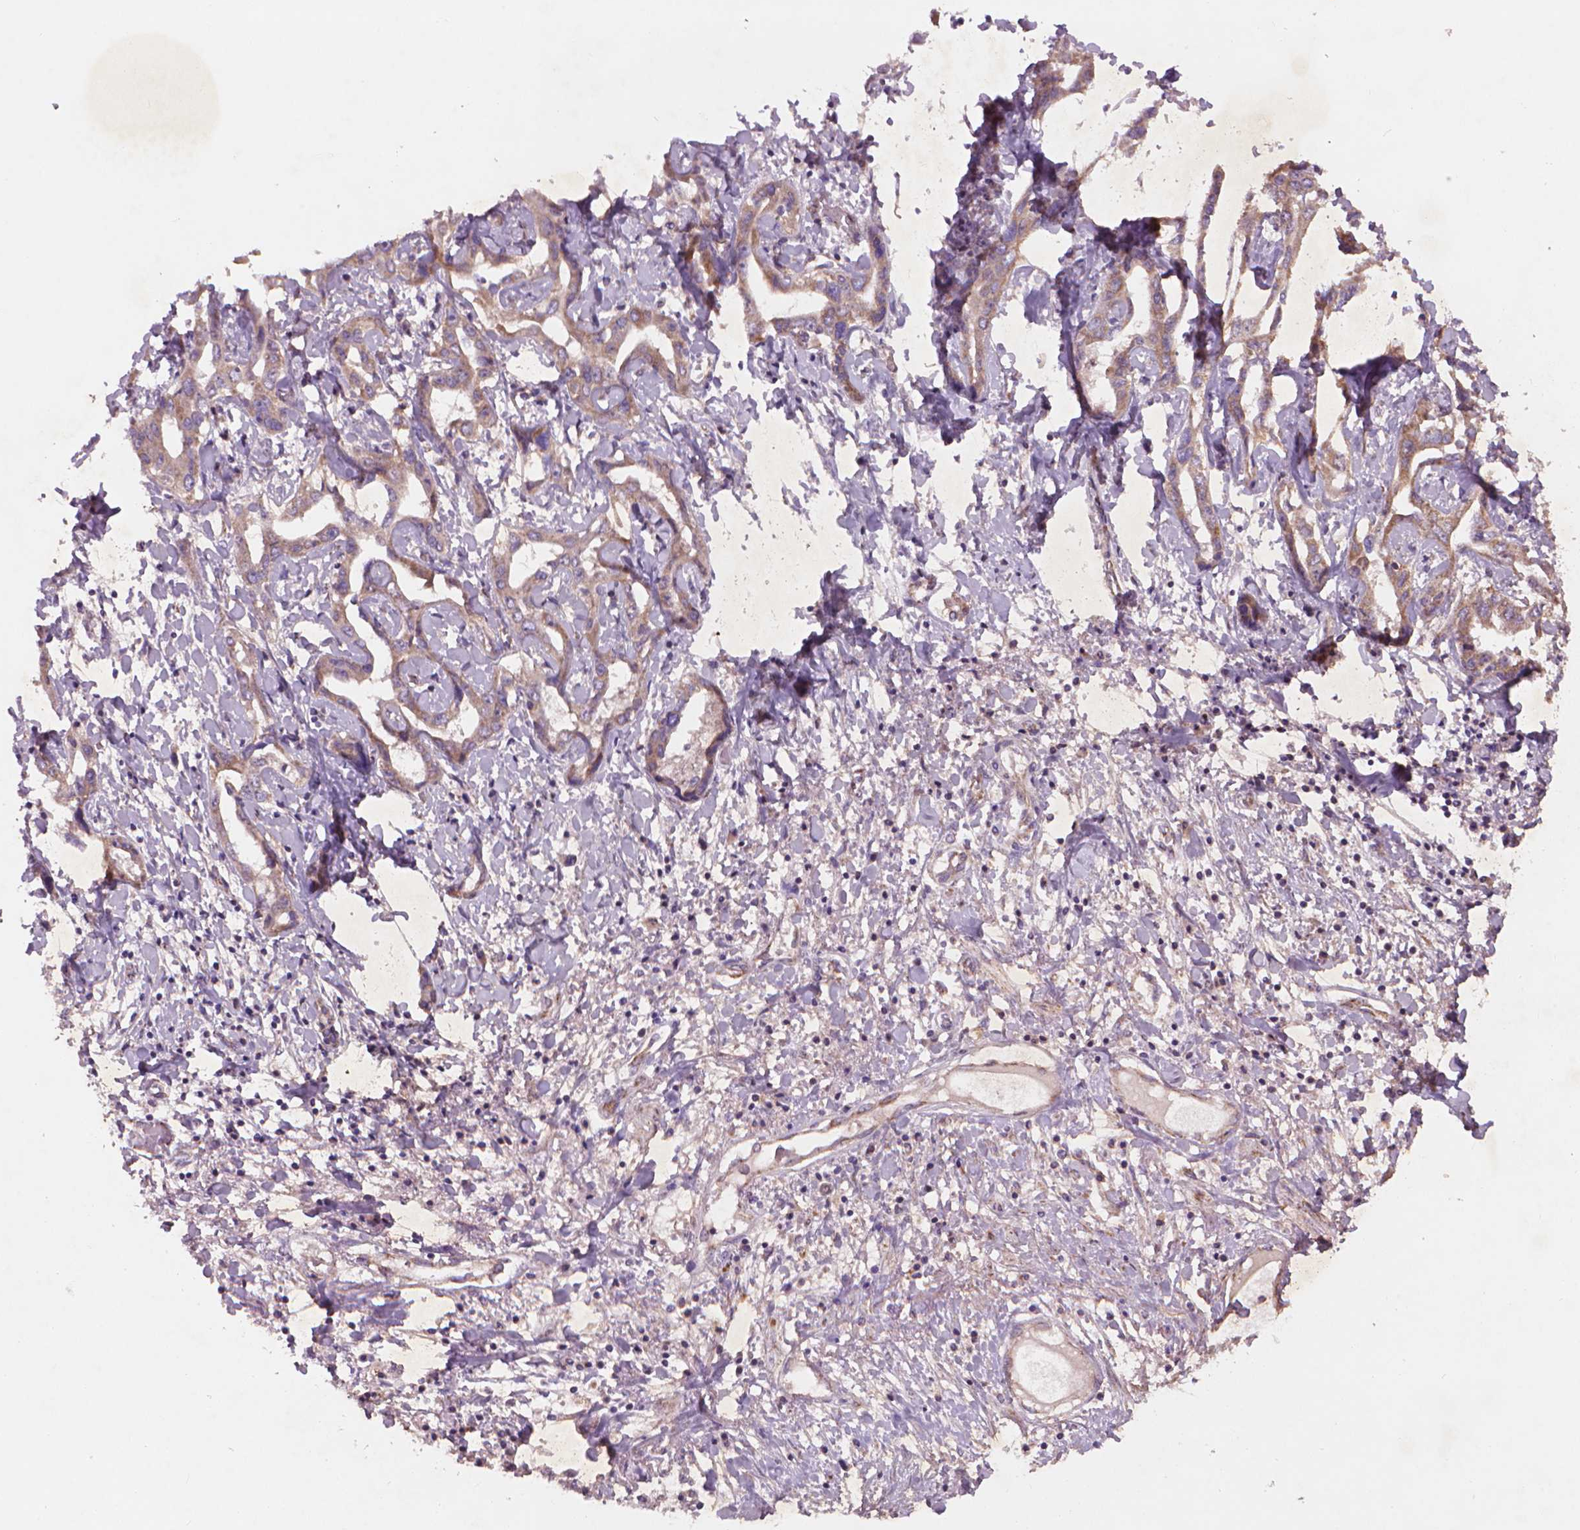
{"staining": {"intensity": "weak", "quantity": ">75%", "location": "cytoplasmic/membranous"}, "tissue": "liver cancer", "cell_type": "Tumor cells", "image_type": "cancer", "snomed": [{"axis": "morphology", "description": "Cholangiocarcinoma"}, {"axis": "topography", "description": "Liver"}], "caption": "Liver cancer (cholangiocarcinoma) tissue reveals weak cytoplasmic/membranous expression in approximately >75% of tumor cells, visualized by immunohistochemistry.", "gene": "NLRX1", "patient": {"sex": "male", "age": 59}}